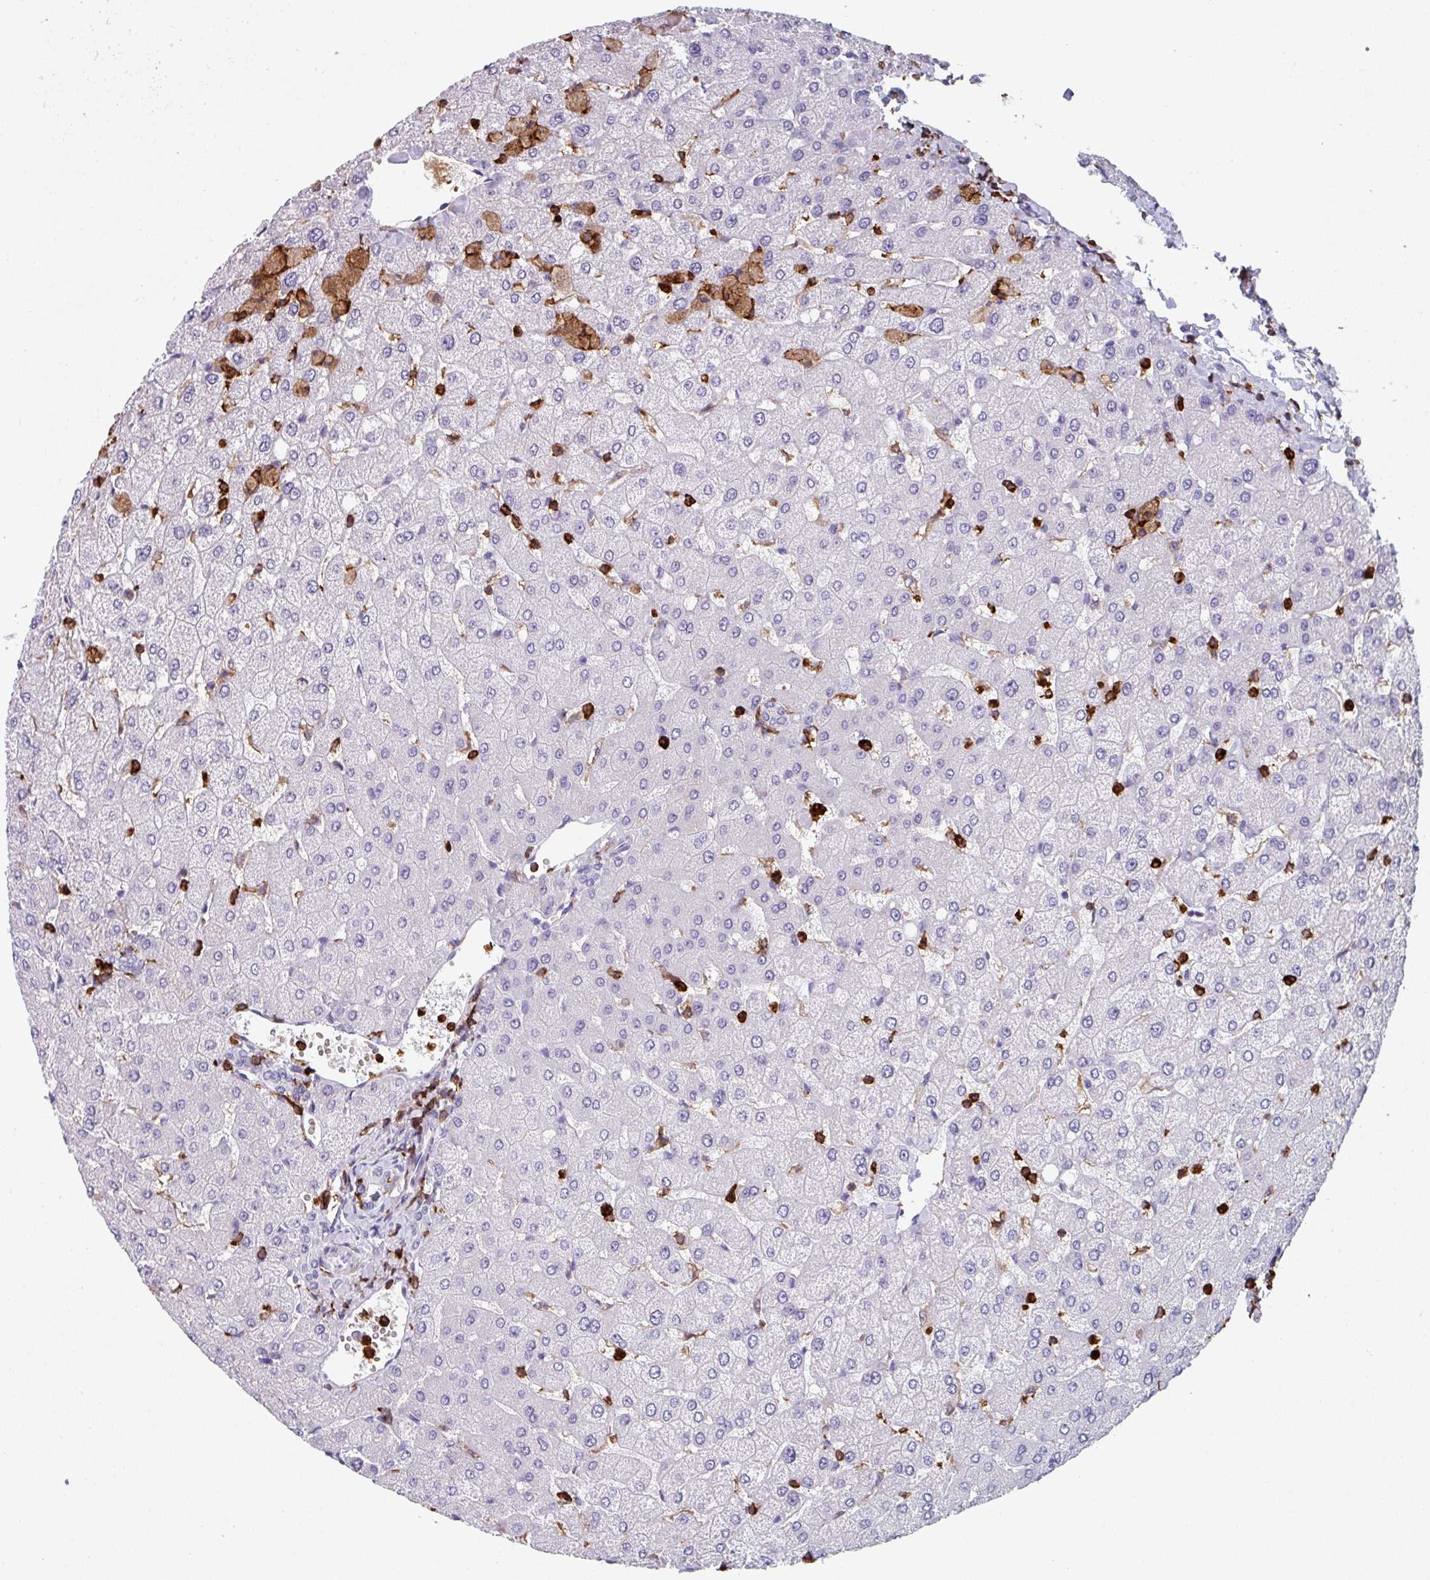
{"staining": {"intensity": "negative", "quantity": "none", "location": "none"}, "tissue": "liver", "cell_type": "Cholangiocytes", "image_type": "normal", "snomed": [{"axis": "morphology", "description": "Normal tissue, NOS"}, {"axis": "topography", "description": "Liver"}], "caption": "Immunohistochemistry (IHC) of unremarkable human liver exhibits no expression in cholangiocytes. (DAB immunohistochemistry with hematoxylin counter stain).", "gene": "EXOSC5", "patient": {"sex": "female", "age": 54}}